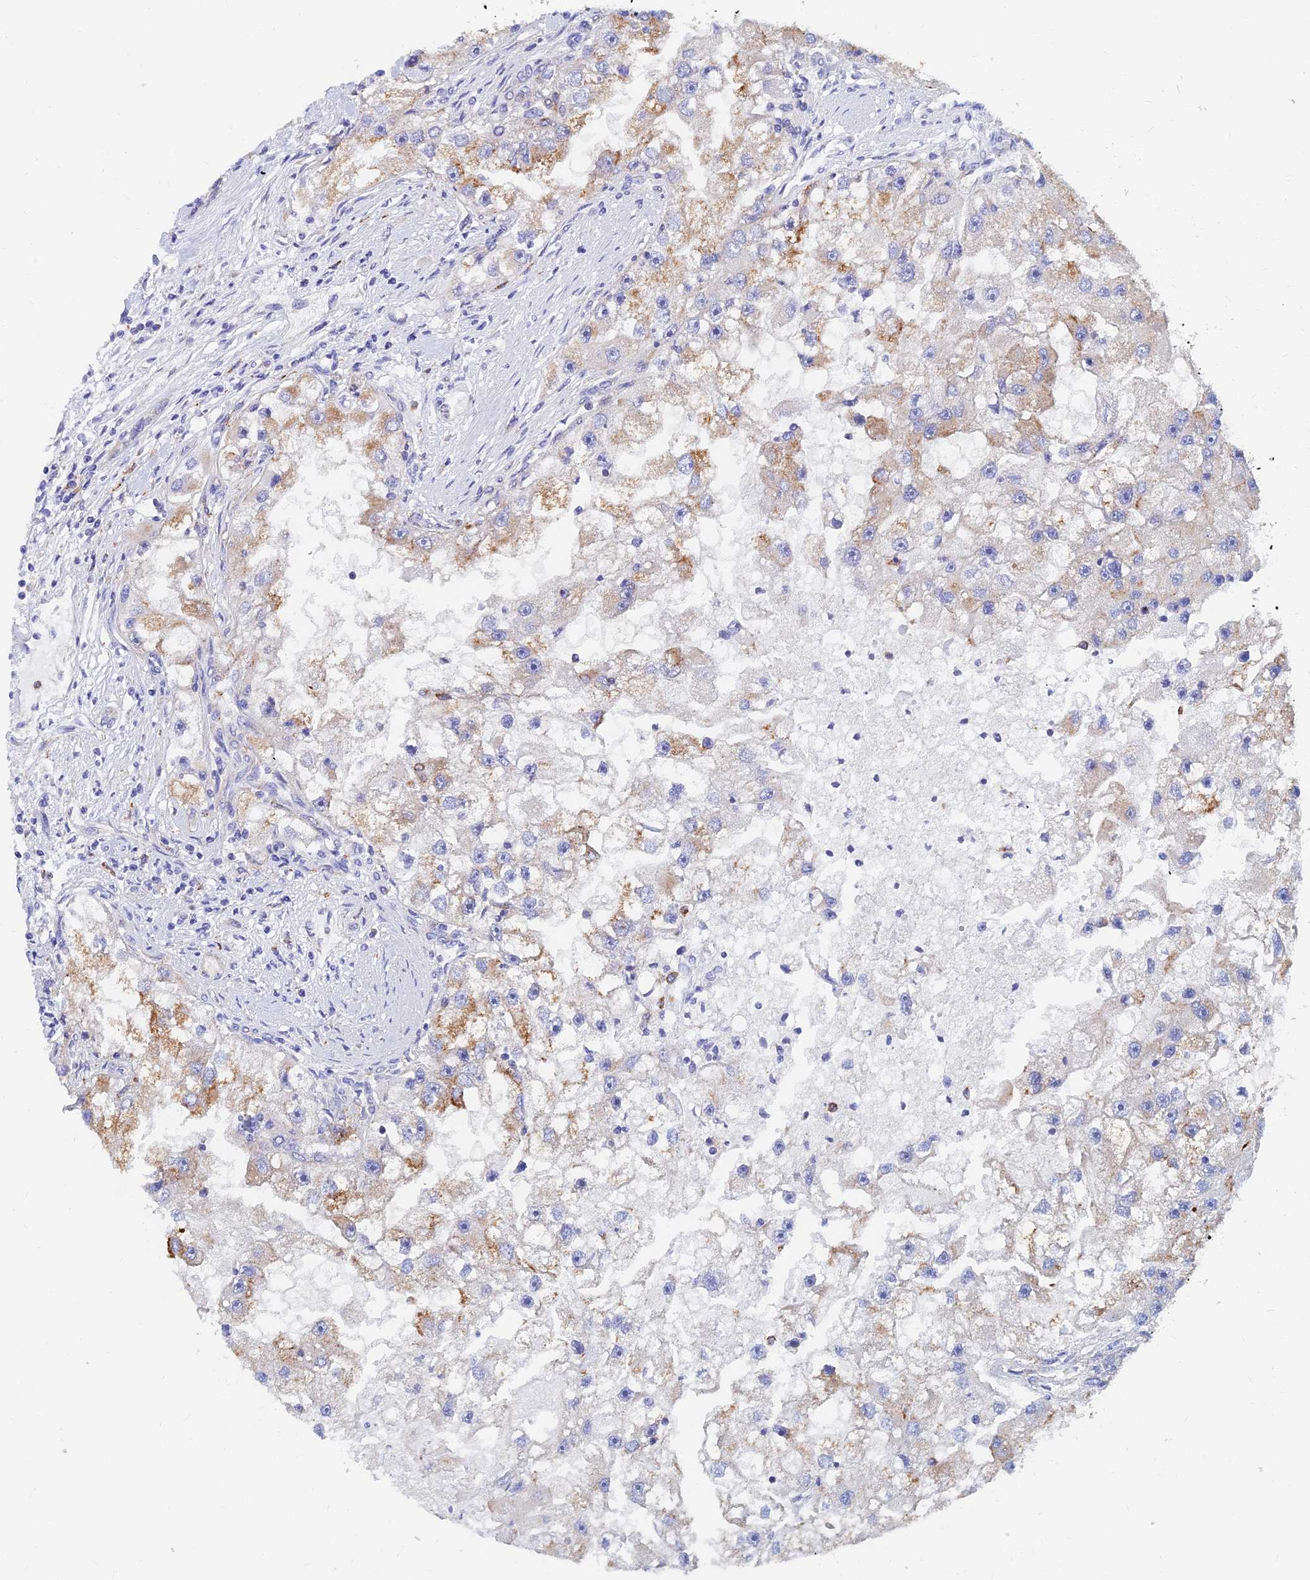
{"staining": {"intensity": "moderate", "quantity": ">75%", "location": "cytoplasmic/membranous"}, "tissue": "renal cancer", "cell_type": "Tumor cells", "image_type": "cancer", "snomed": [{"axis": "morphology", "description": "Adenocarcinoma, NOS"}, {"axis": "topography", "description": "Kidney"}], "caption": "IHC (DAB) staining of renal cancer exhibits moderate cytoplasmic/membranous protein expression in about >75% of tumor cells.", "gene": "SPNS1", "patient": {"sex": "male", "age": 63}}